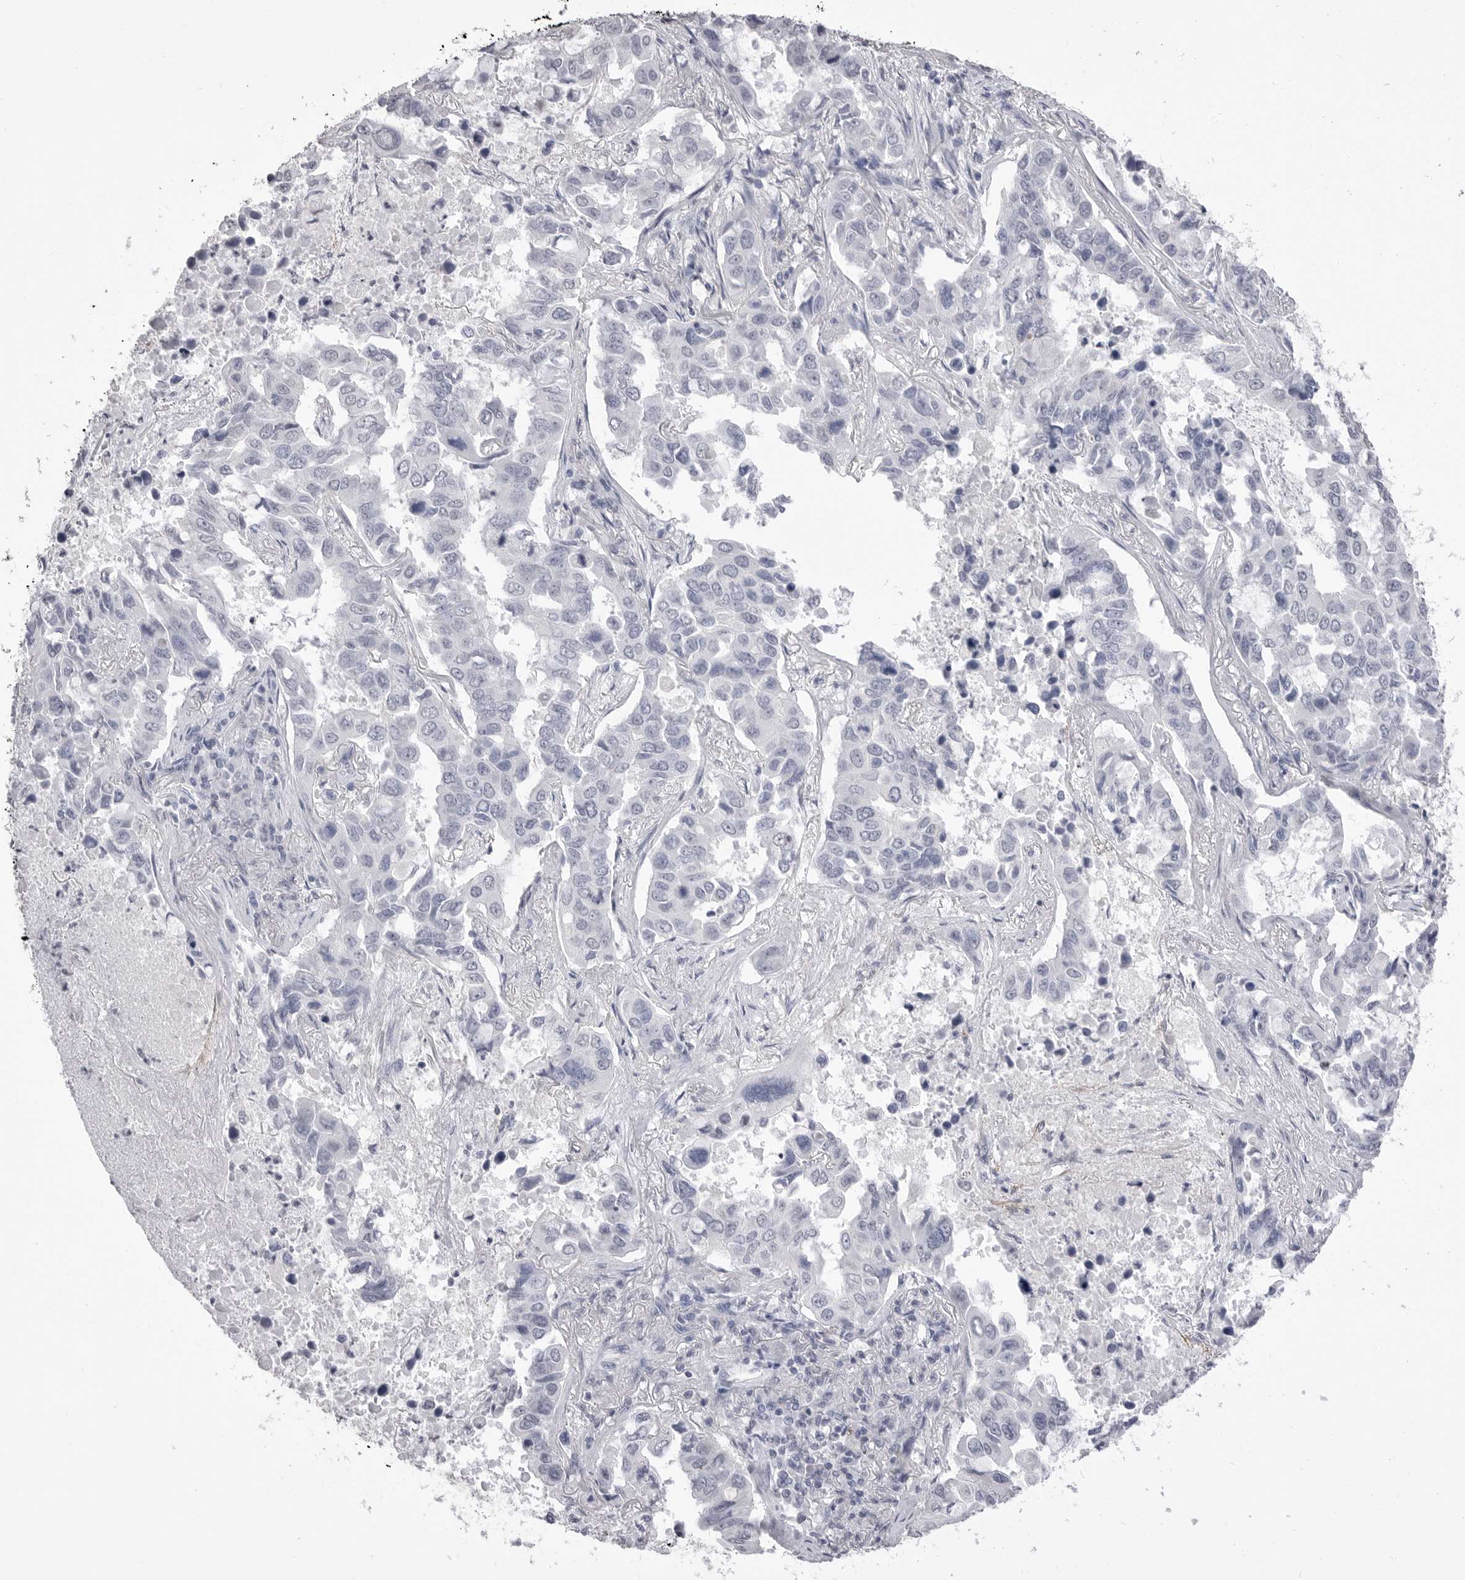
{"staining": {"intensity": "negative", "quantity": "none", "location": "none"}, "tissue": "lung cancer", "cell_type": "Tumor cells", "image_type": "cancer", "snomed": [{"axis": "morphology", "description": "Adenocarcinoma, NOS"}, {"axis": "topography", "description": "Lung"}], "caption": "Immunohistochemistry photomicrograph of neoplastic tissue: human lung adenocarcinoma stained with DAB shows no significant protein expression in tumor cells.", "gene": "ICAM5", "patient": {"sex": "male", "age": 64}}